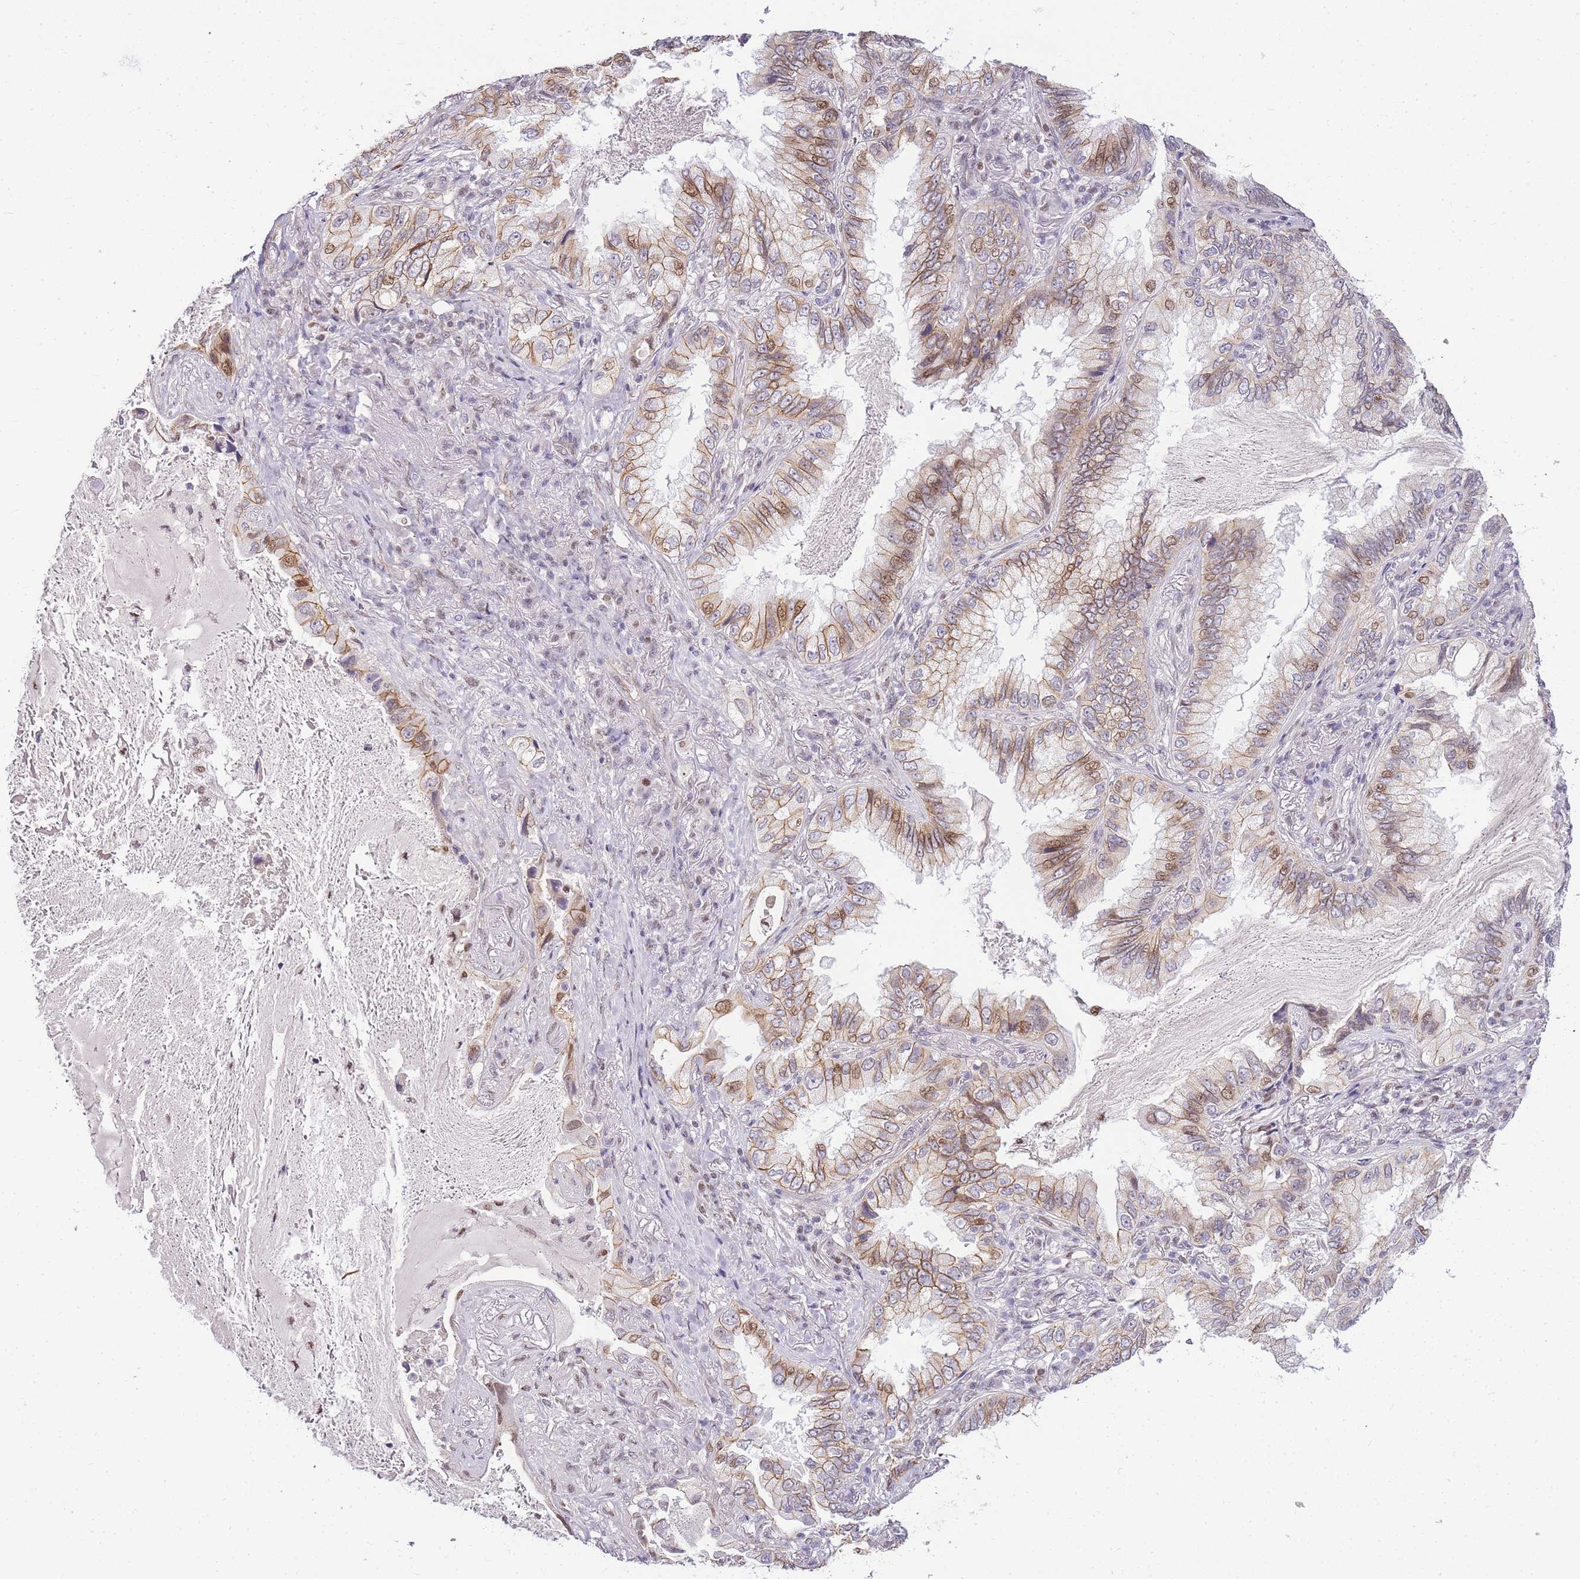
{"staining": {"intensity": "moderate", "quantity": "<25%", "location": "cytoplasmic/membranous,nuclear"}, "tissue": "lung cancer", "cell_type": "Tumor cells", "image_type": "cancer", "snomed": [{"axis": "morphology", "description": "Adenocarcinoma, NOS"}, {"axis": "topography", "description": "Lung"}], "caption": "Lung cancer (adenocarcinoma) tissue demonstrates moderate cytoplasmic/membranous and nuclear staining in approximately <25% of tumor cells, visualized by immunohistochemistry.", "gene": "CLBA1", "patient": {"sex": "female", "age": 69}}